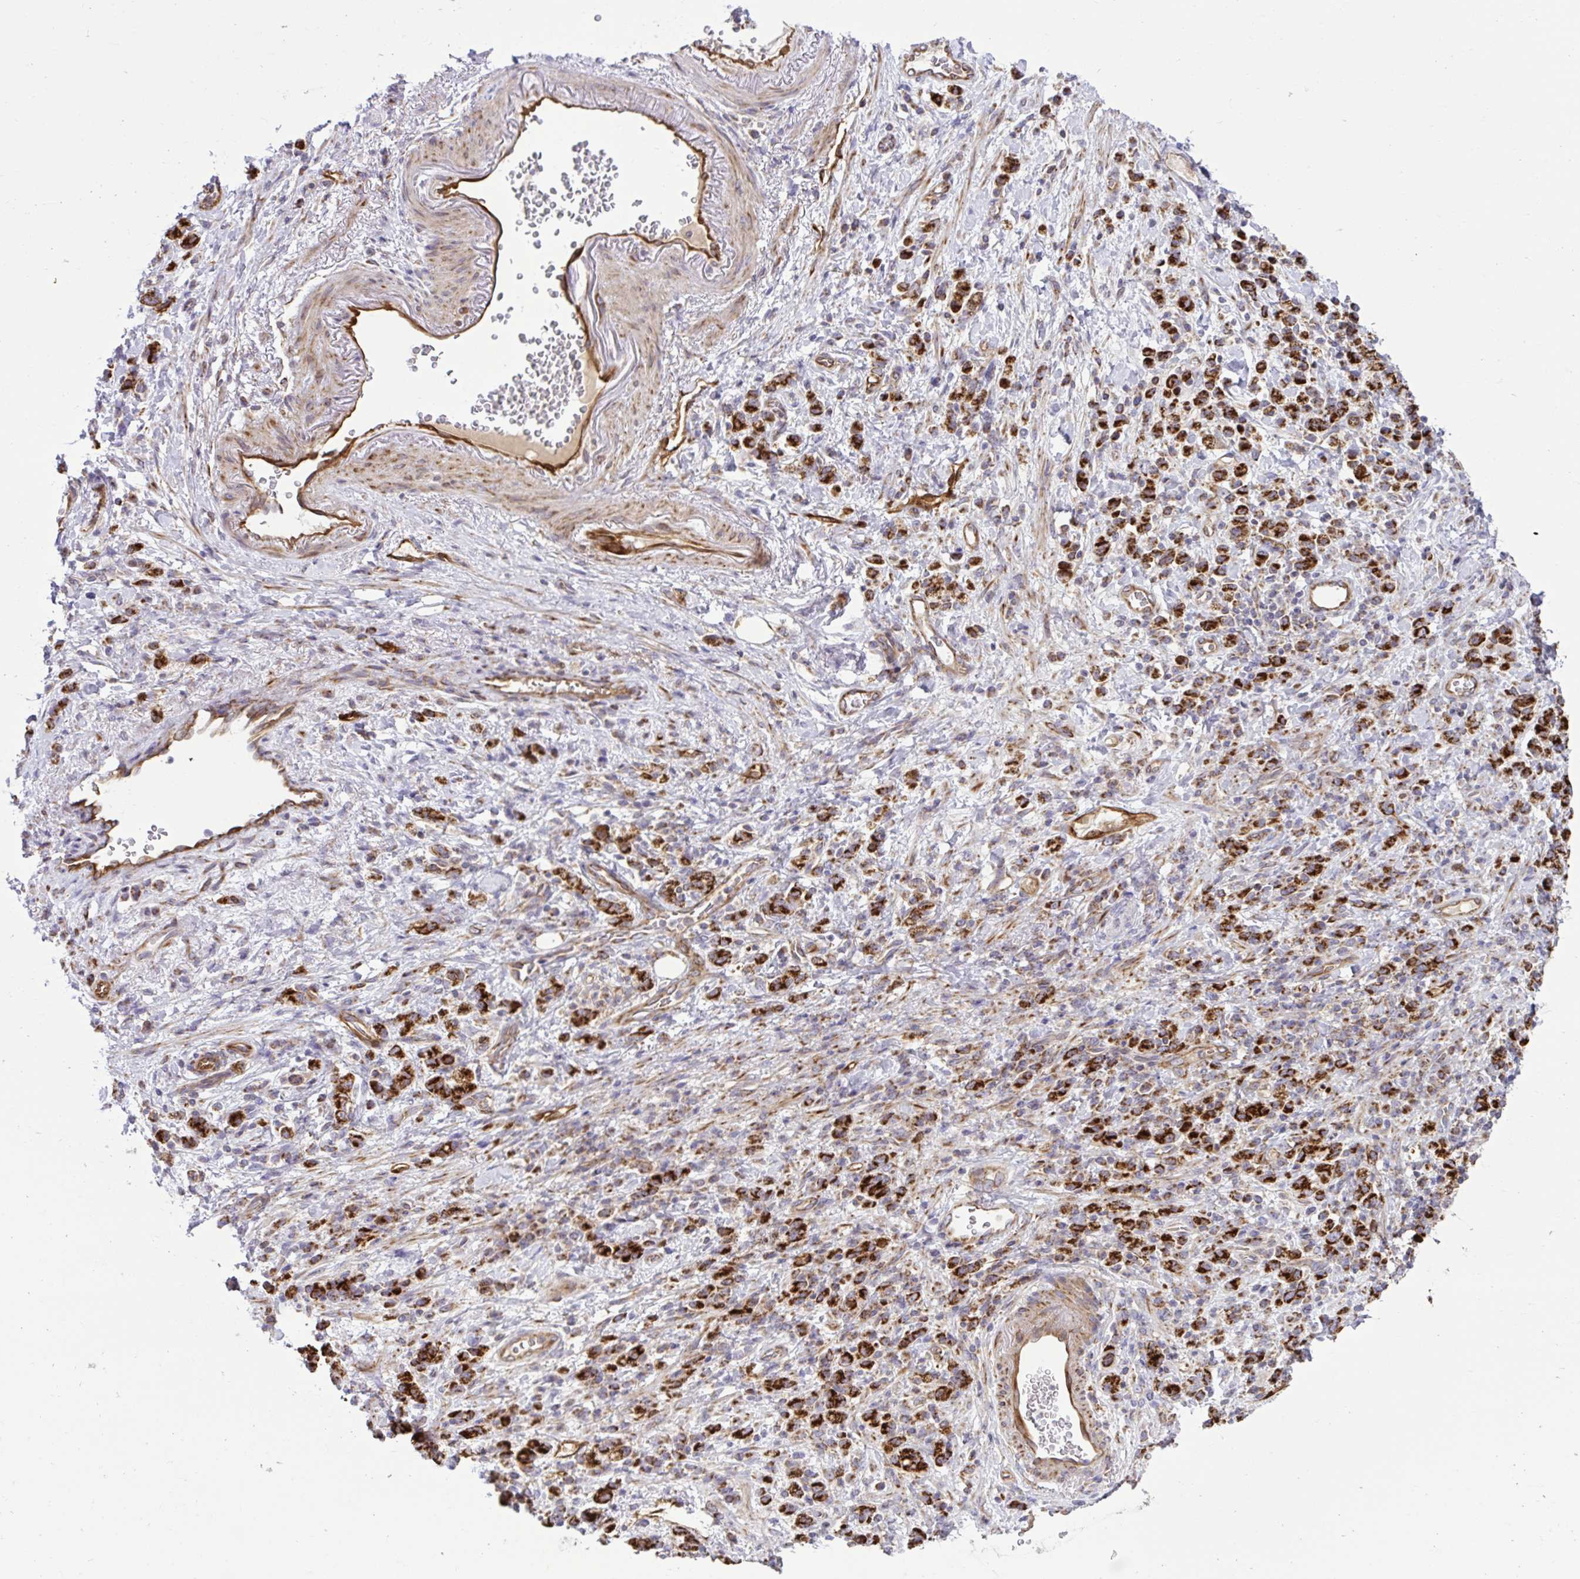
{"staining": {"intensity": "strong", "quantity": ">75%", "location": "cytoplasmic/membranous"}, "tissue": "stomach cancer", "cell_type": "Tumor cells", "image_type": "cancer", "snomed": [{"axis": "morphology", "description": "Adenocarcinoma, NOS"}, {"axis": "topography", "description": "Stomach"}], "caption": "Tumor cells exhibit strong cytoplasmic/membranous expression in approximately >75% of cells in stomach adenocarcinoma.", "gene": "LIMS1", "patient": {"sex": "male", "age": 77}}